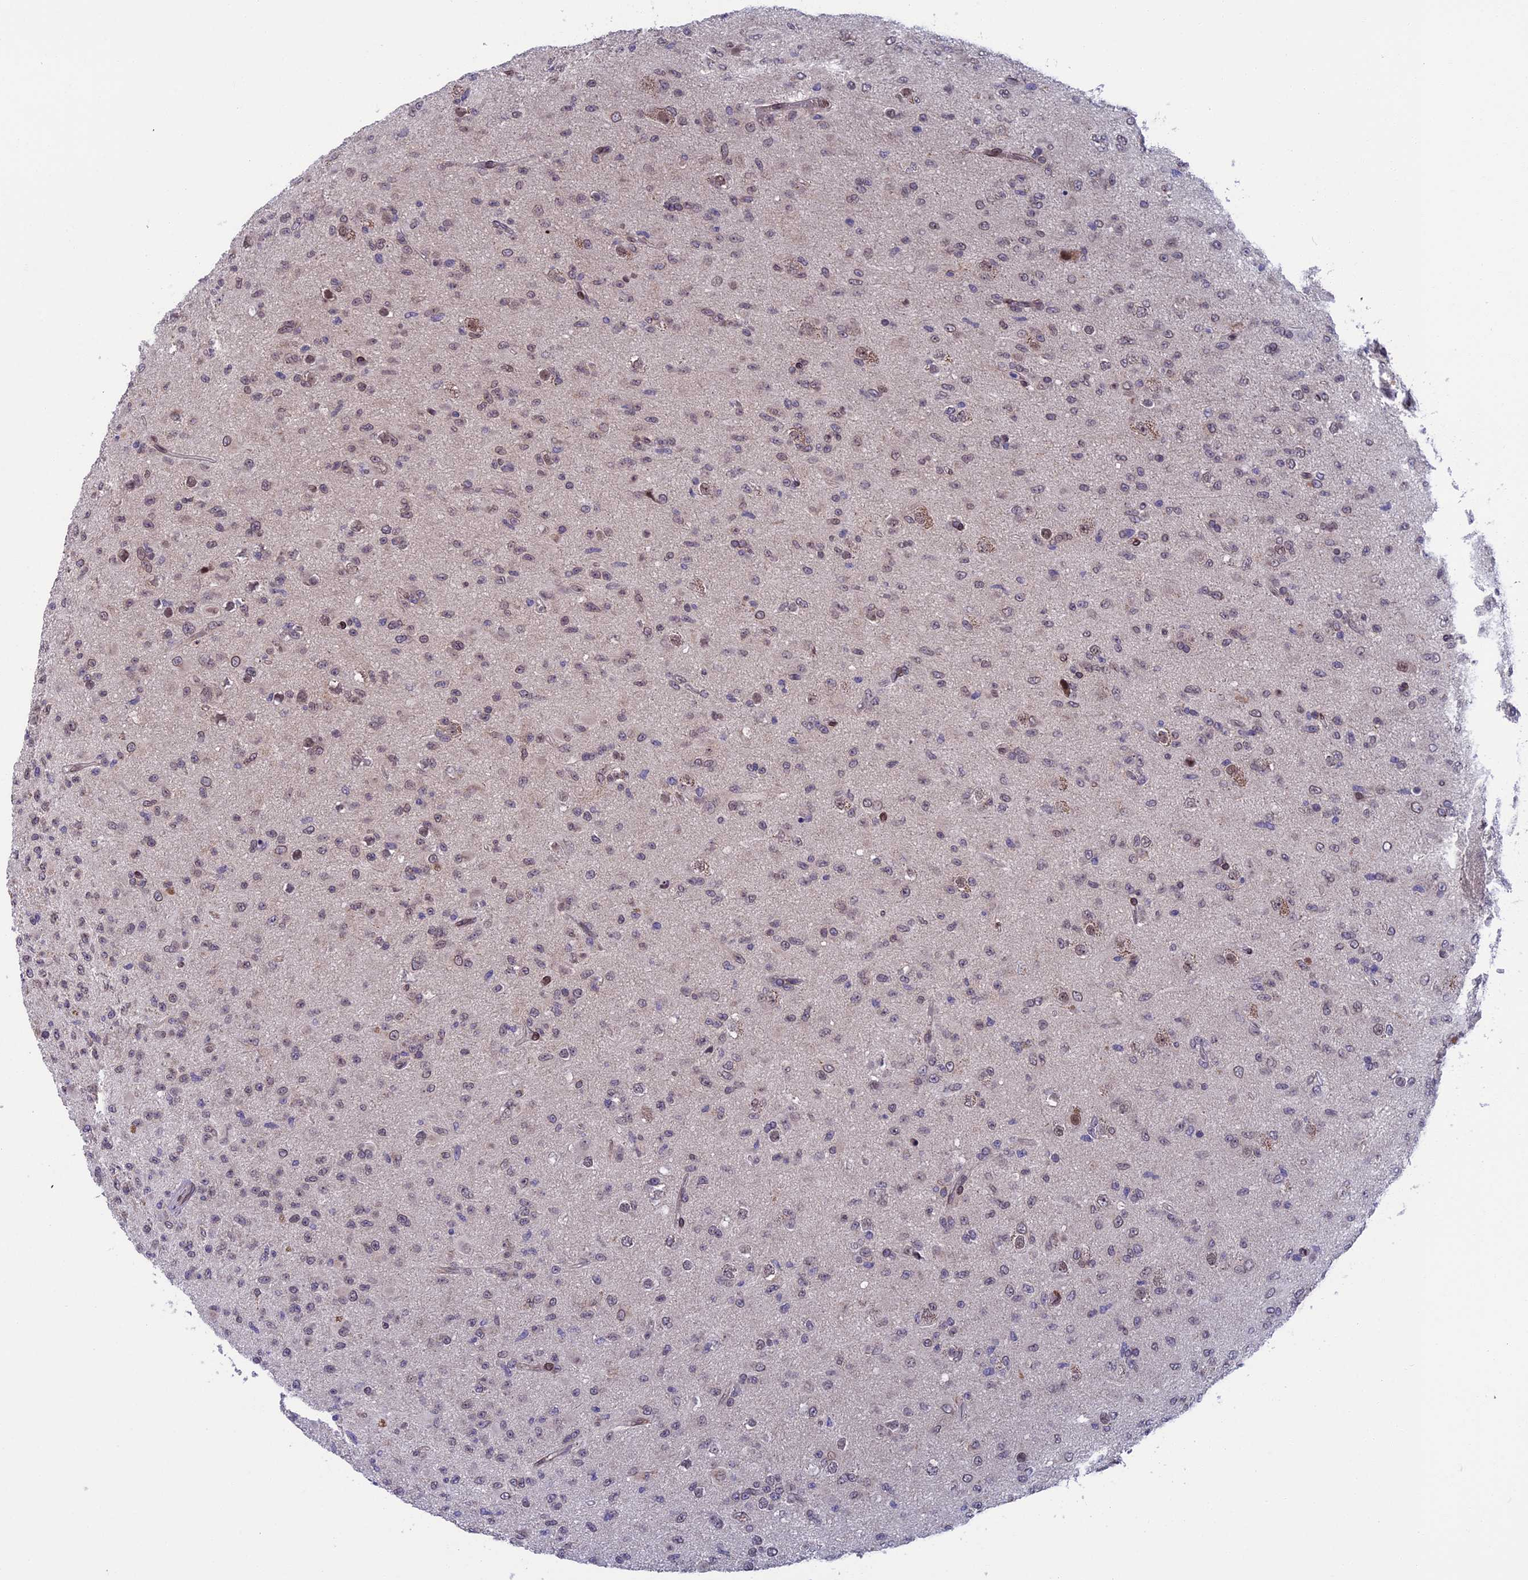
{"staining": {"intensity": "weak", "quantity": "25%-75%", "location": "nuclear"}, "tissue": "glioma", "cell_type": "Tumor cells", "image_type": "cancer", "snomed": [{"axis": "morphology", "description": "Glioma, malignant, Low grade"}, {"axis": "topography", "description": "Brain"}], "caption": "A low amount of weak nuclear staining is appreciated in about 25%-75% of tumor cells in malignant glioma (low-grade) tissue. (DAB (3,3'-diaminobenzidine) = brown stain, brightfield microscopy at high magnification).", "gene": "GPSM1", "patient": {"sex": "male", "age": 65}}